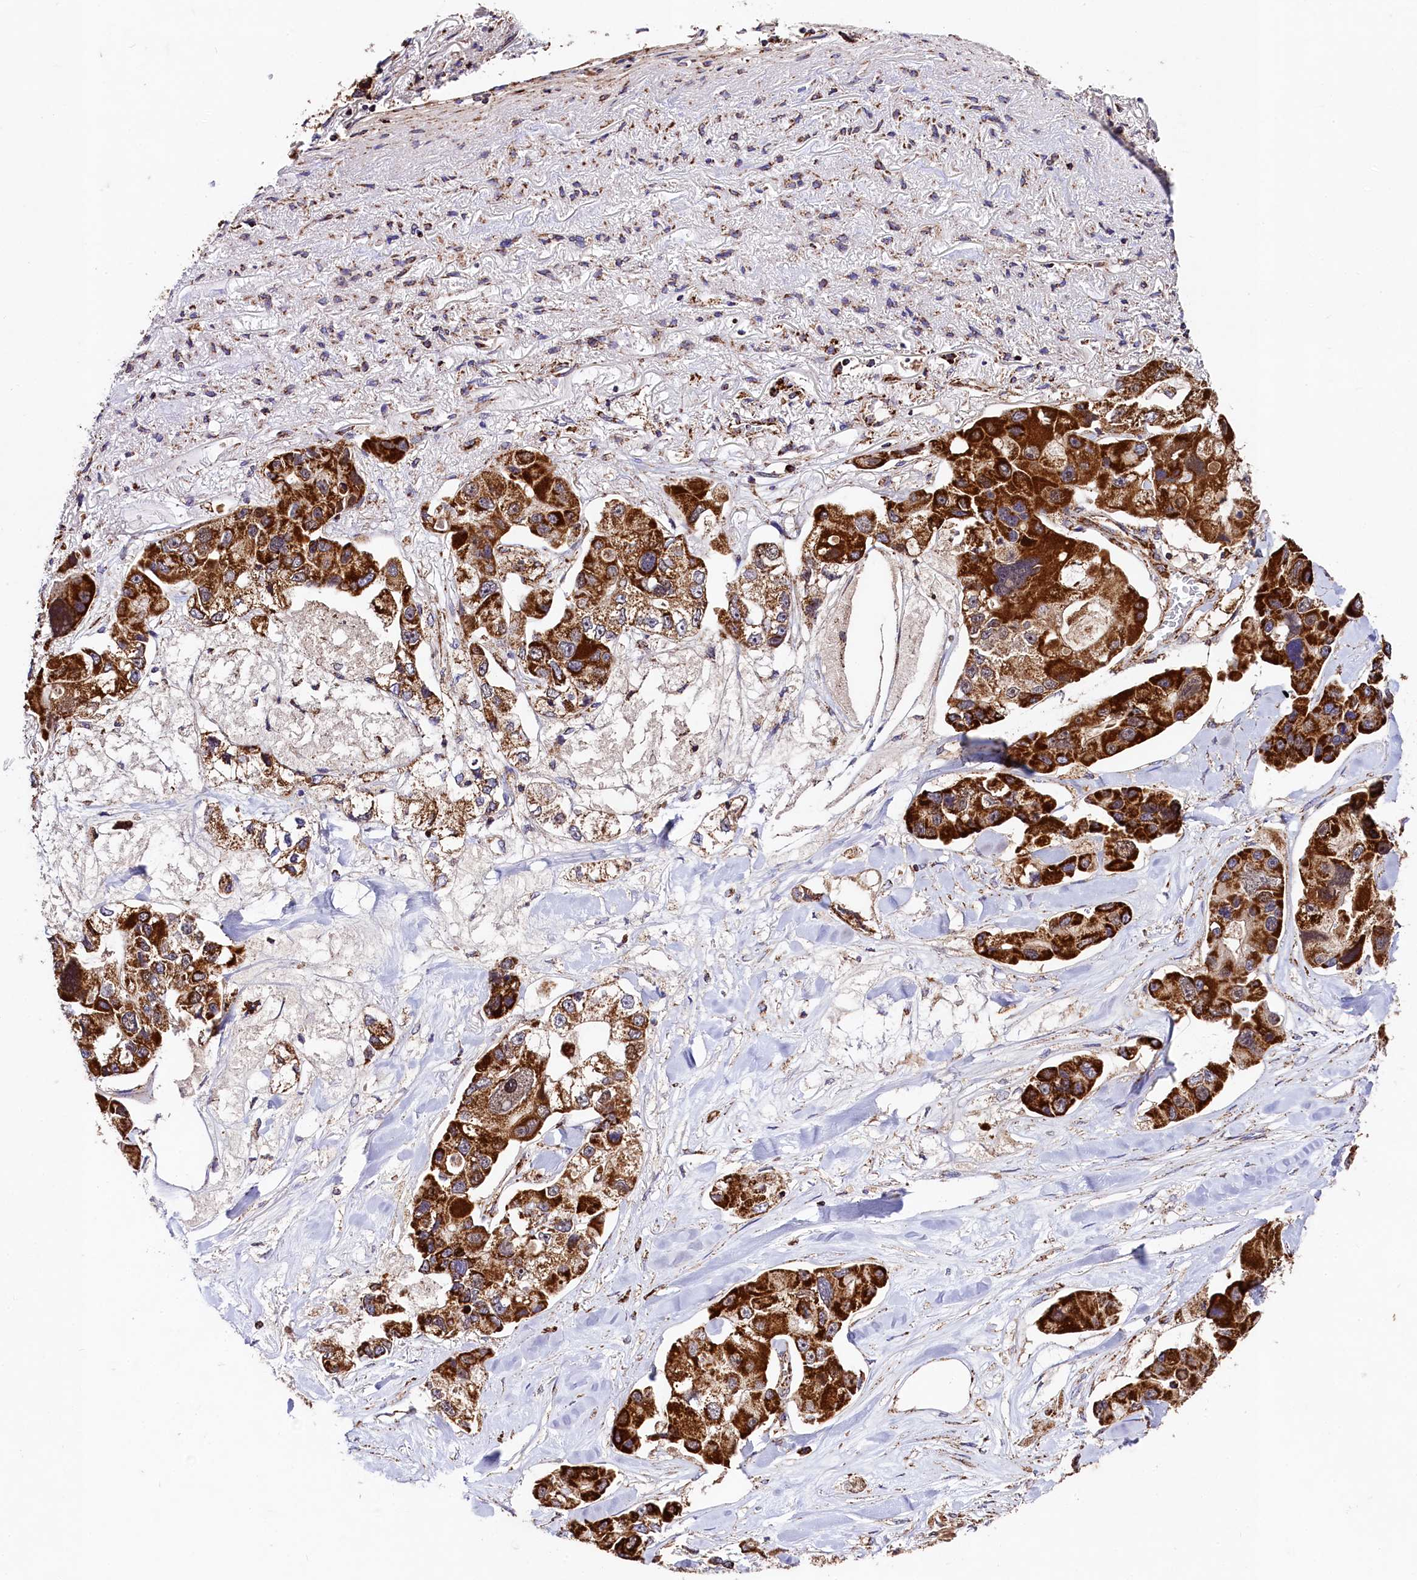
{"staining": {"intensity": "strong", "quantity": ">75%", "location": "cytoplasmic/membranous"}, "tissue": "lung cancer", "cell_type": "Tumor cells", "image_type": "cancer", "snomed": [{"axis": "morphology", "description": "Adenocarcinoma, NOS"}, {"axis": "topography", "description": "Lung"}], "caption": "Protein staining of adenocarcinoma (lung) tissue displays strong cytoplasmic/membranous positivity in approximately >75% of tumor cells.", "gene": "CLYBL", "patient": {"sex": "female", "age": 54}}